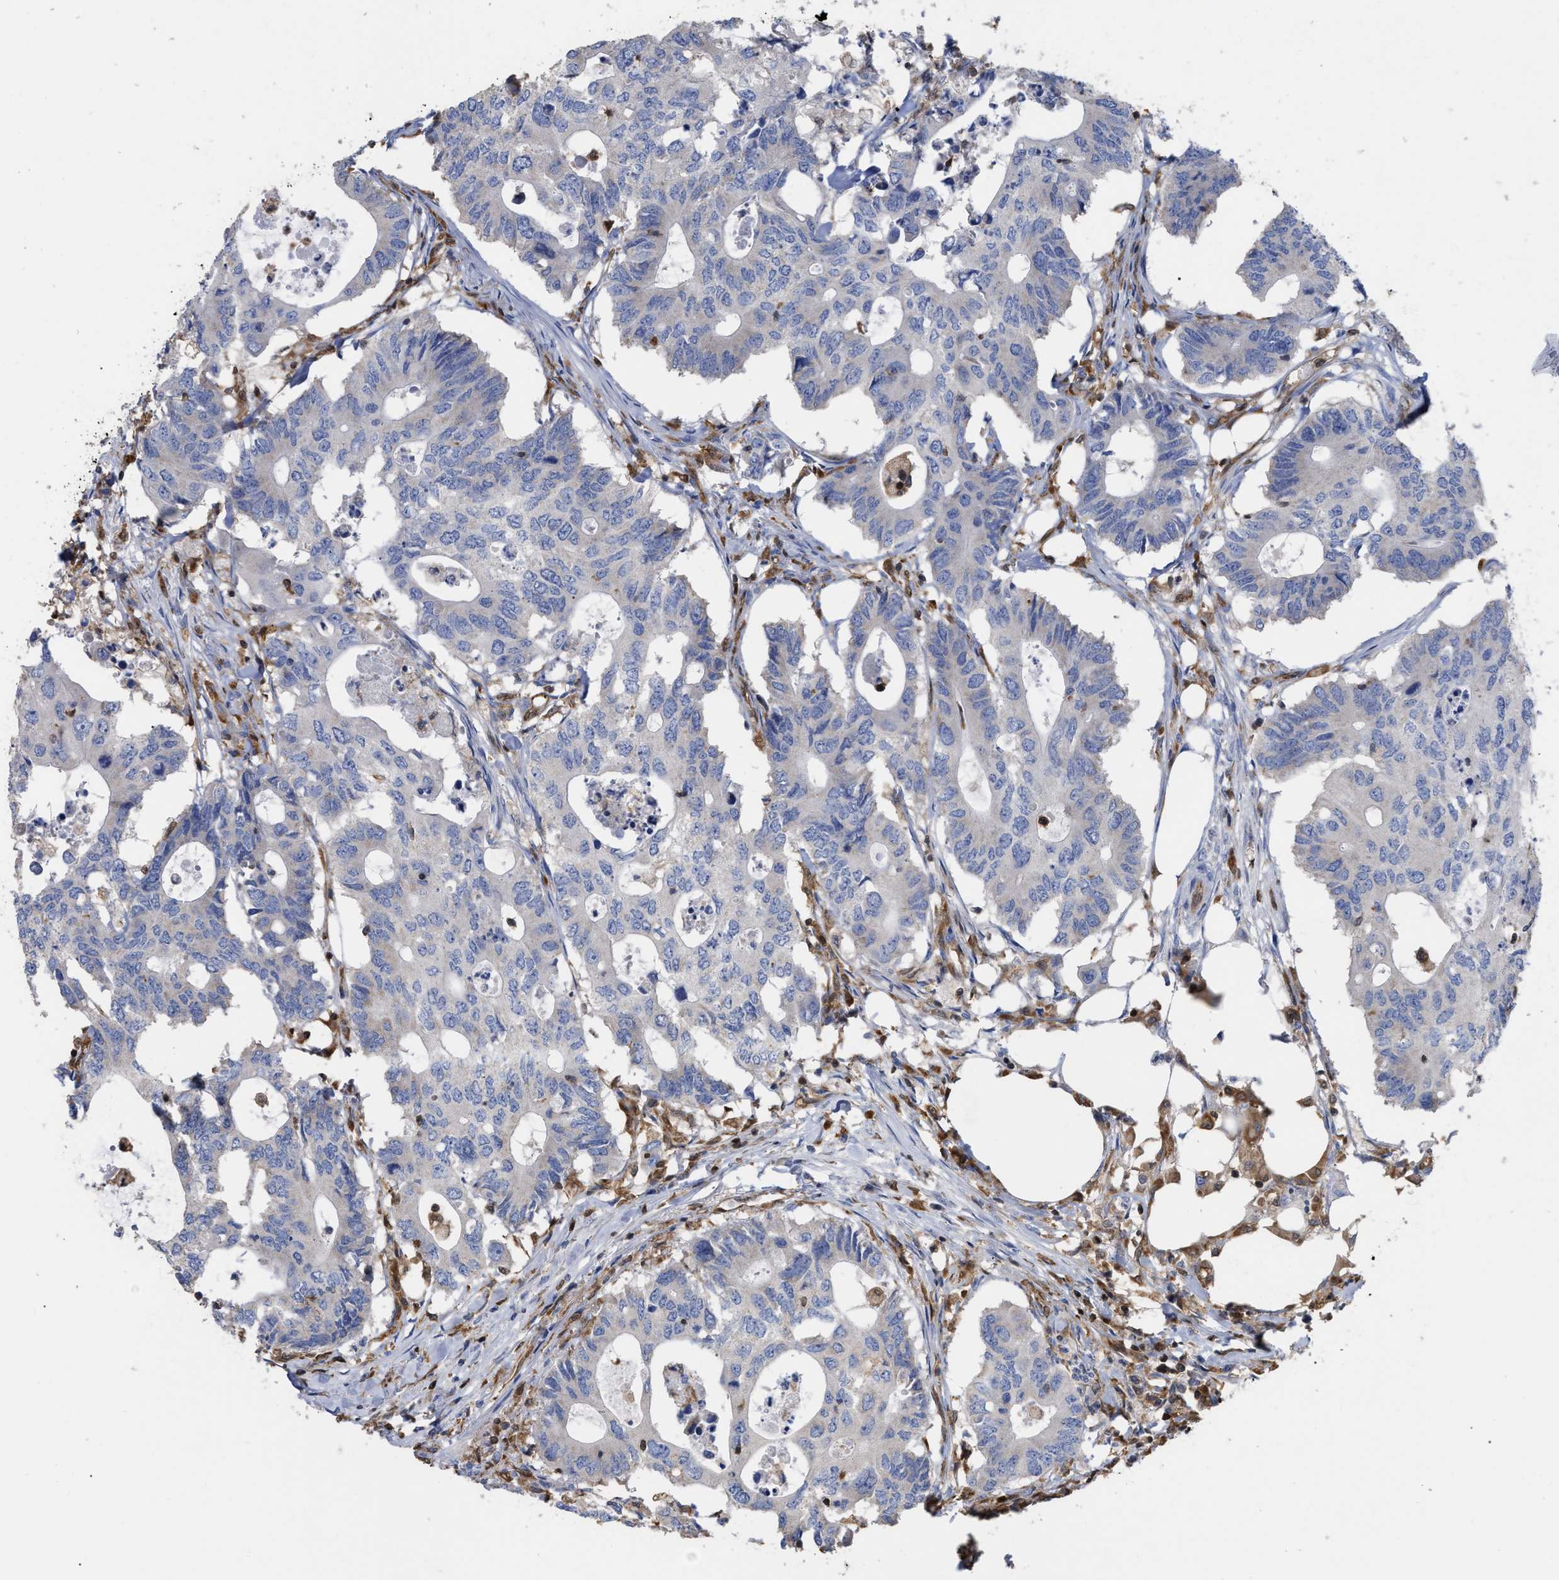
{"staining": {"intensity": "negative", "quantity": "none", "location": "none"}, "tissue": "colorectal cancer", "cell_type": "Tumor cells", "image_type": "cancer", "snomed": [{"axis": "morphology", "description": "Adenocarcinoma, NOS"}, {"axis": "topography", "description": "Colon"}], "caption": "Colorectal adenocarcinoma was stained to show a protein in brown. There is no significant staining in tumor cells. (DAB (3,3'-diaminobenzidine) IHC, high magnification).", "gene": "GIMAP4", "patient": {"sex": "male", "age": 71}}